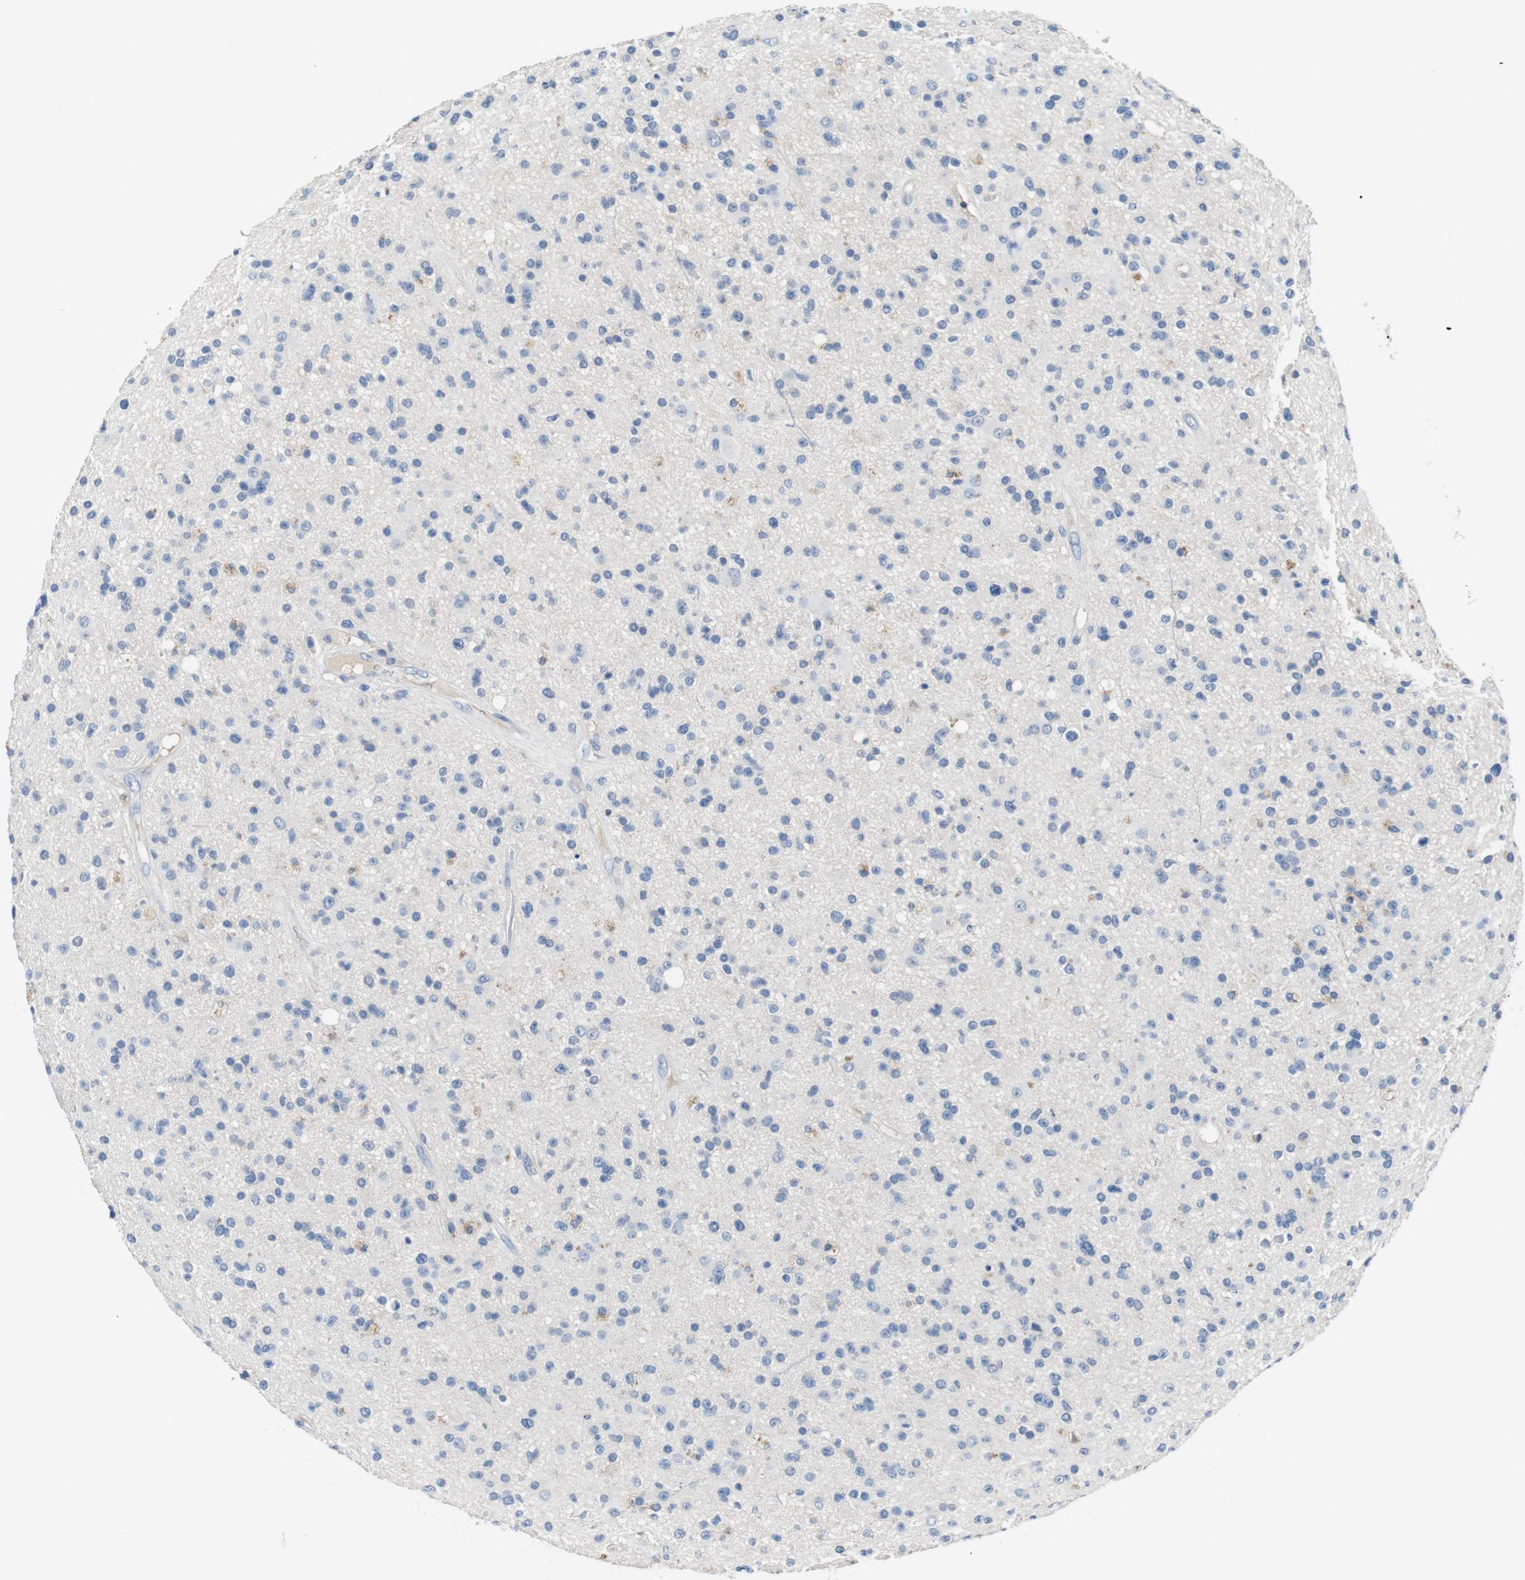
{"staining": {"intensity": "negative", "quantity": "none", "location": "none"}, "tissue": "glioma", "cell_type": "Tumor cells", "image_type": "cancer", "snomed": [{"axis": "morphology", "description": "Glioma, malignant, High grade"}, {"axis": "topography", "description": "Brain"}], "caption": "This photomicrograph is of malignant glioma (high-grade) stained with IHC to label a protein in brown with the nuclei are counter-stained blue. There is no staining in tumor cells.", "gene": "SLC2A8", "patient": {"sex": "male", "age": 33}}